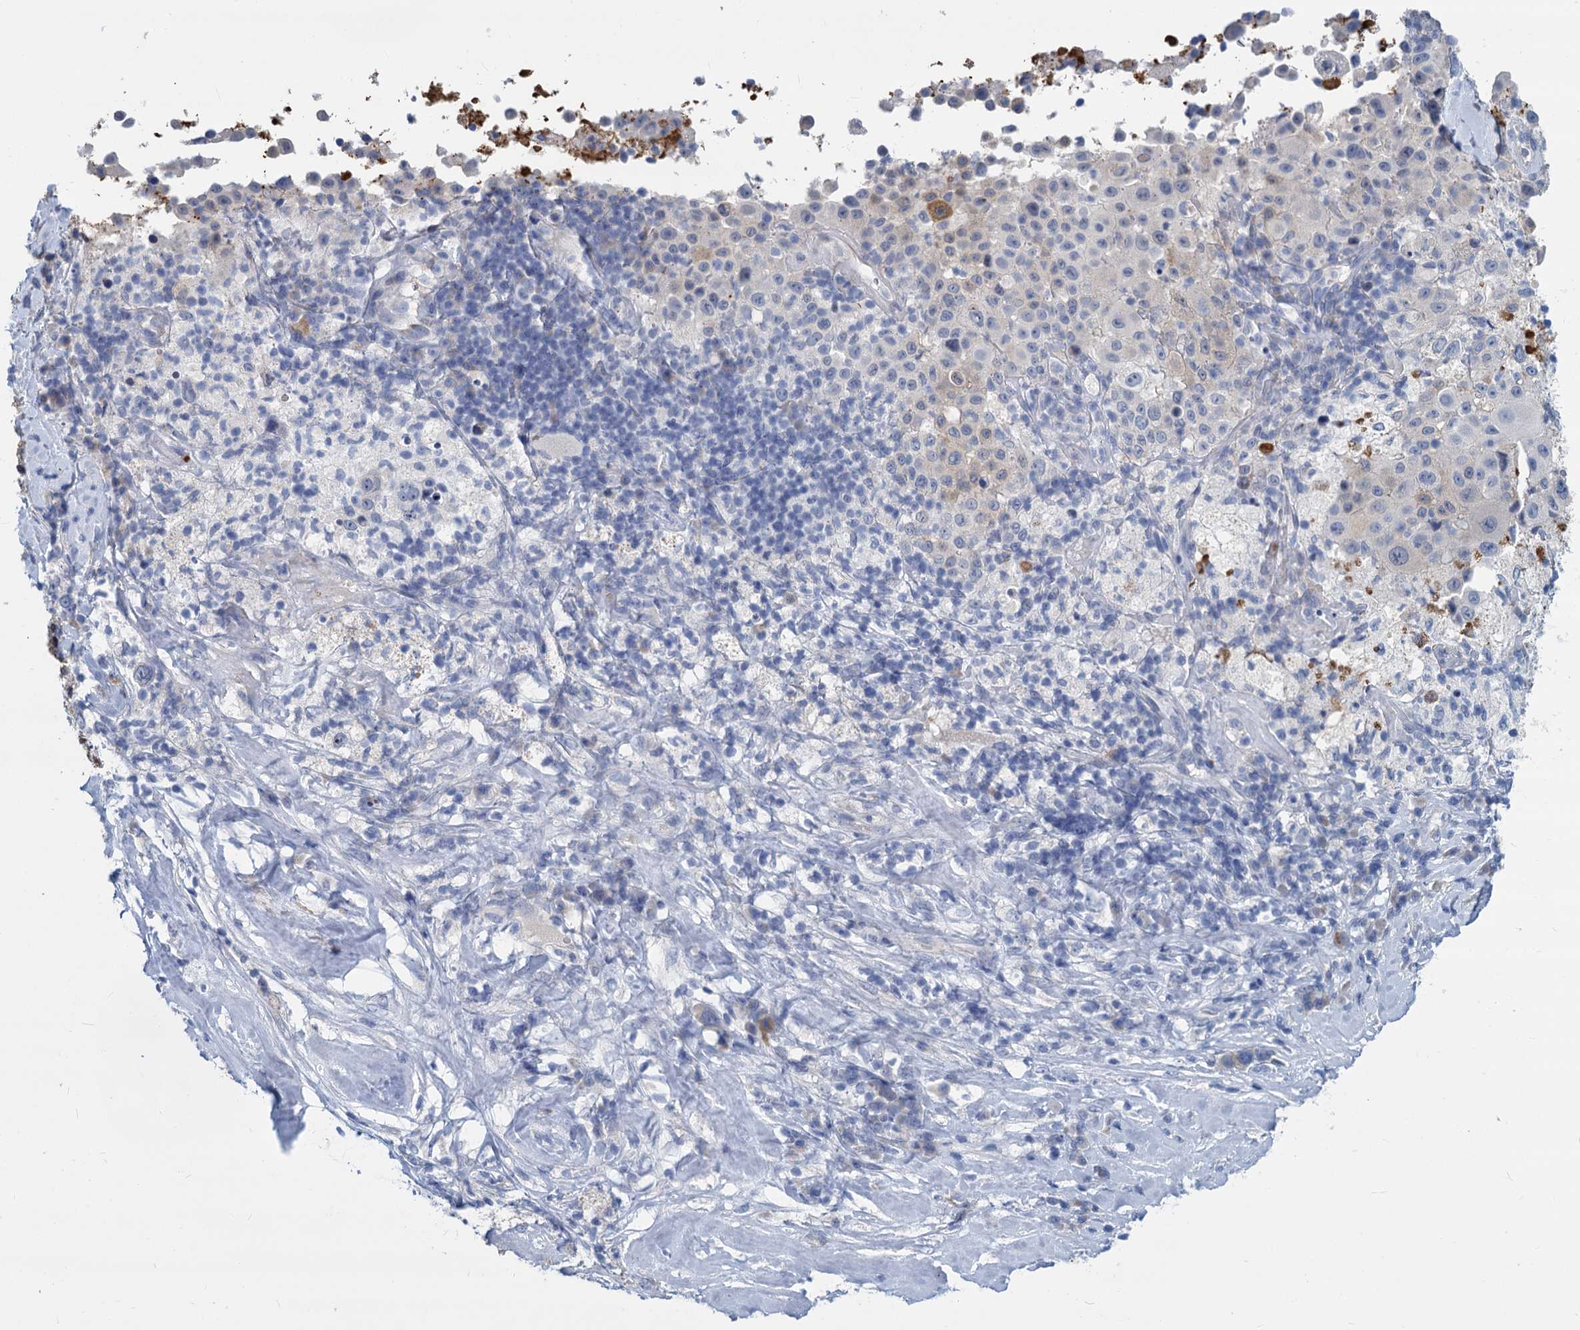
{"staining": {"intensity": "negative", "quantity": "none", "location": "none"}, "tissue": "melanoma", "cell_type": "Tumor cells", "image_type": "cancer", "snomed": [{"axis": "morphology", "description": "Malignant melanoma, Metastatic site"}, {"axis": "topography", "description": "Lymph node"}], "caption": "This is a histopathology image of immunohistochemistry staining of melanoma, which shows no expression in tumor cells.", "gene": "GSTM3", "patient": {"sex": "male", "age": 62}}